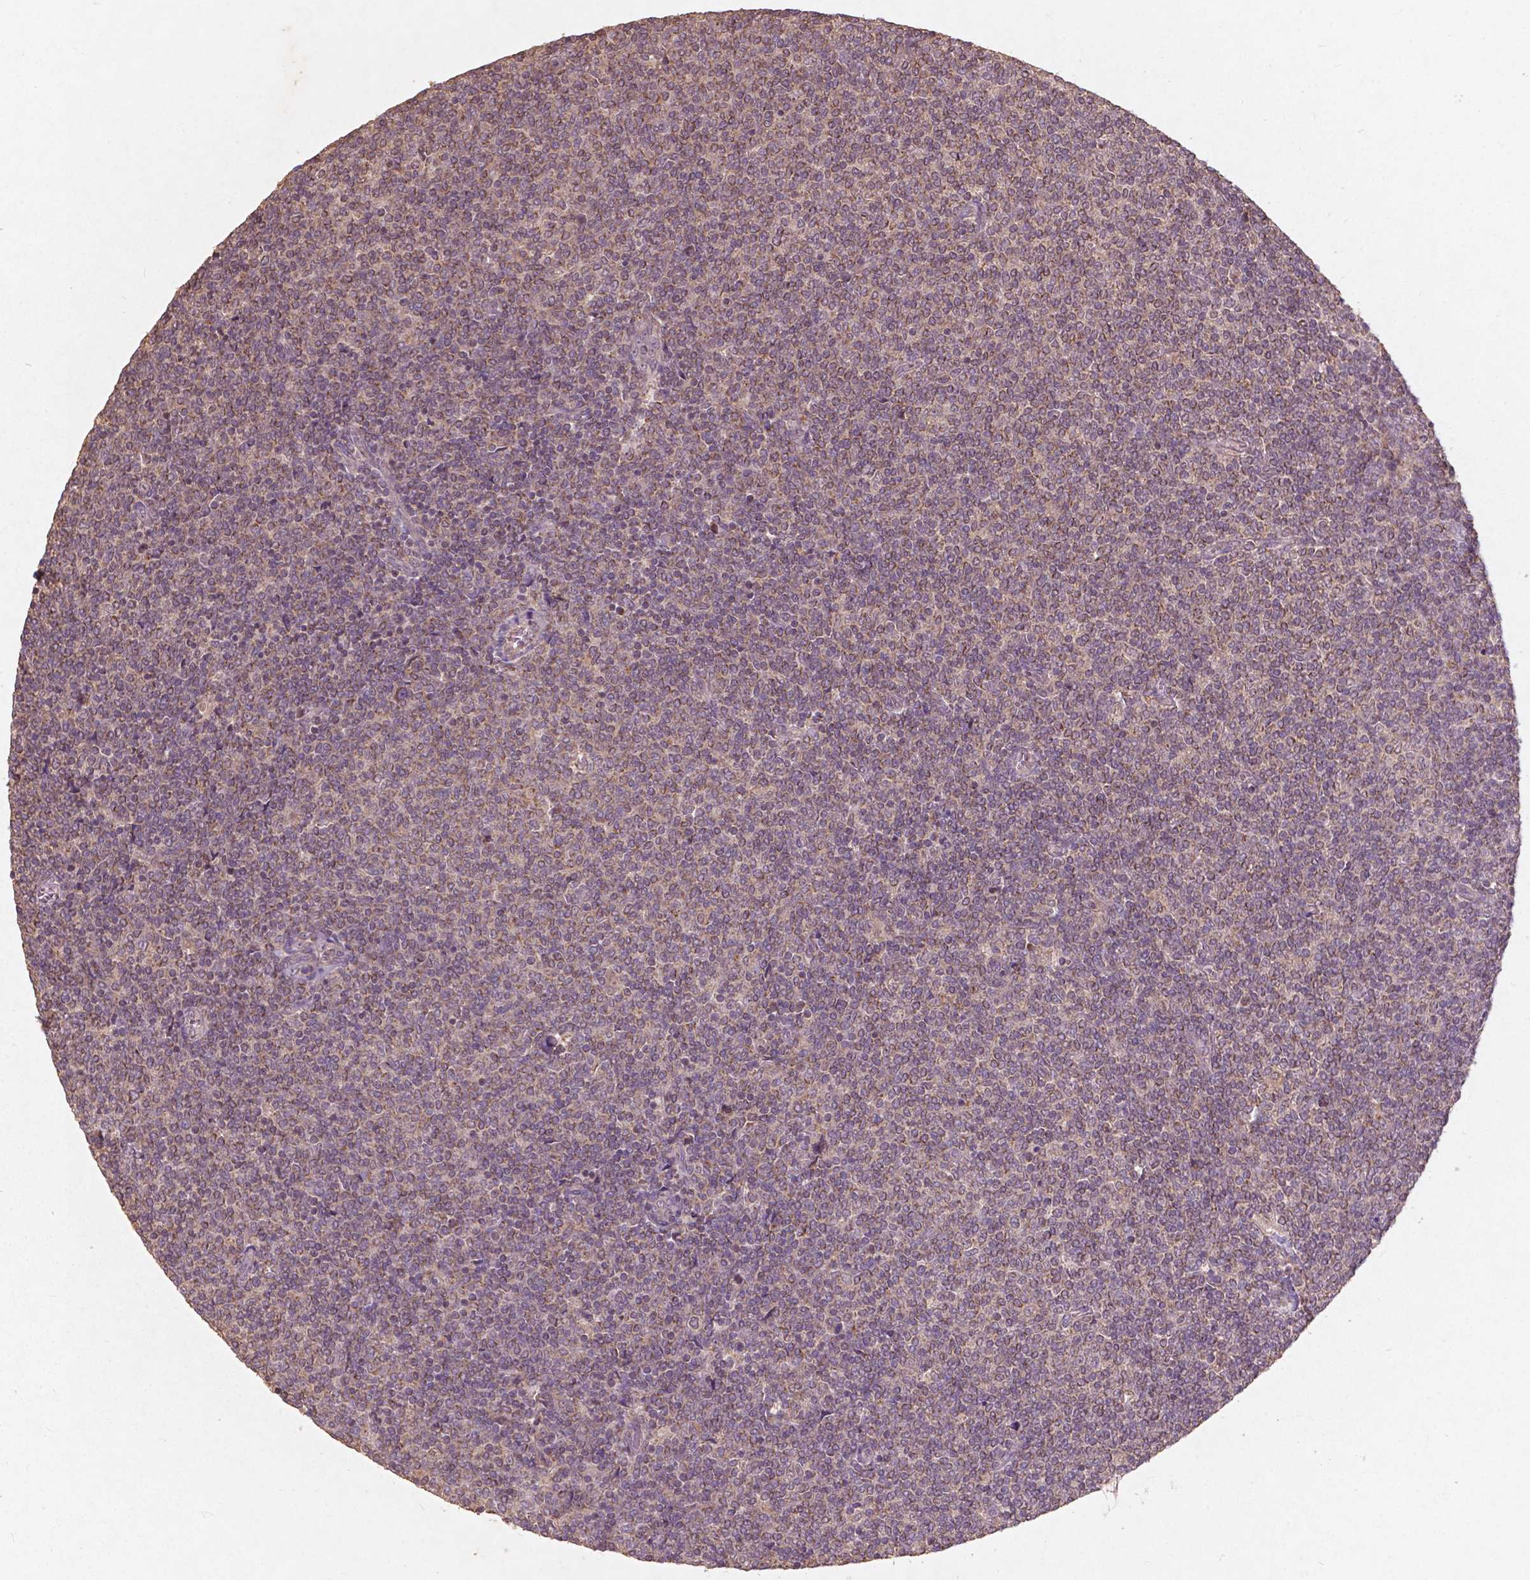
{"staining": {"intensity": "weak", "quantity": ">75%", "location": "cytoplasmic/membranous"}, "tissue": "lymphoma", "cell_type": "Tumor cells", "image_type": "cancer", "snomed": [{"axis": "morphology", "description": "Malignant lymphoma, non-Hodgkin's type, Low grade"}, {"axis": "topography", "description": "Lymph node"}], "caption": "A low amount of weak cytoplasmic/membranous positivity is identified in approximately >75% of tumor cells in lymphoma tissue. Using DAB (3,3'-diaminobenzidine) (brown) and hematoxylin (blue) stains, captured at high magnification using brightfield microscopy.", "gene": "ST6GALNAC5", "patient": {"sex": "male", "age": 52}}